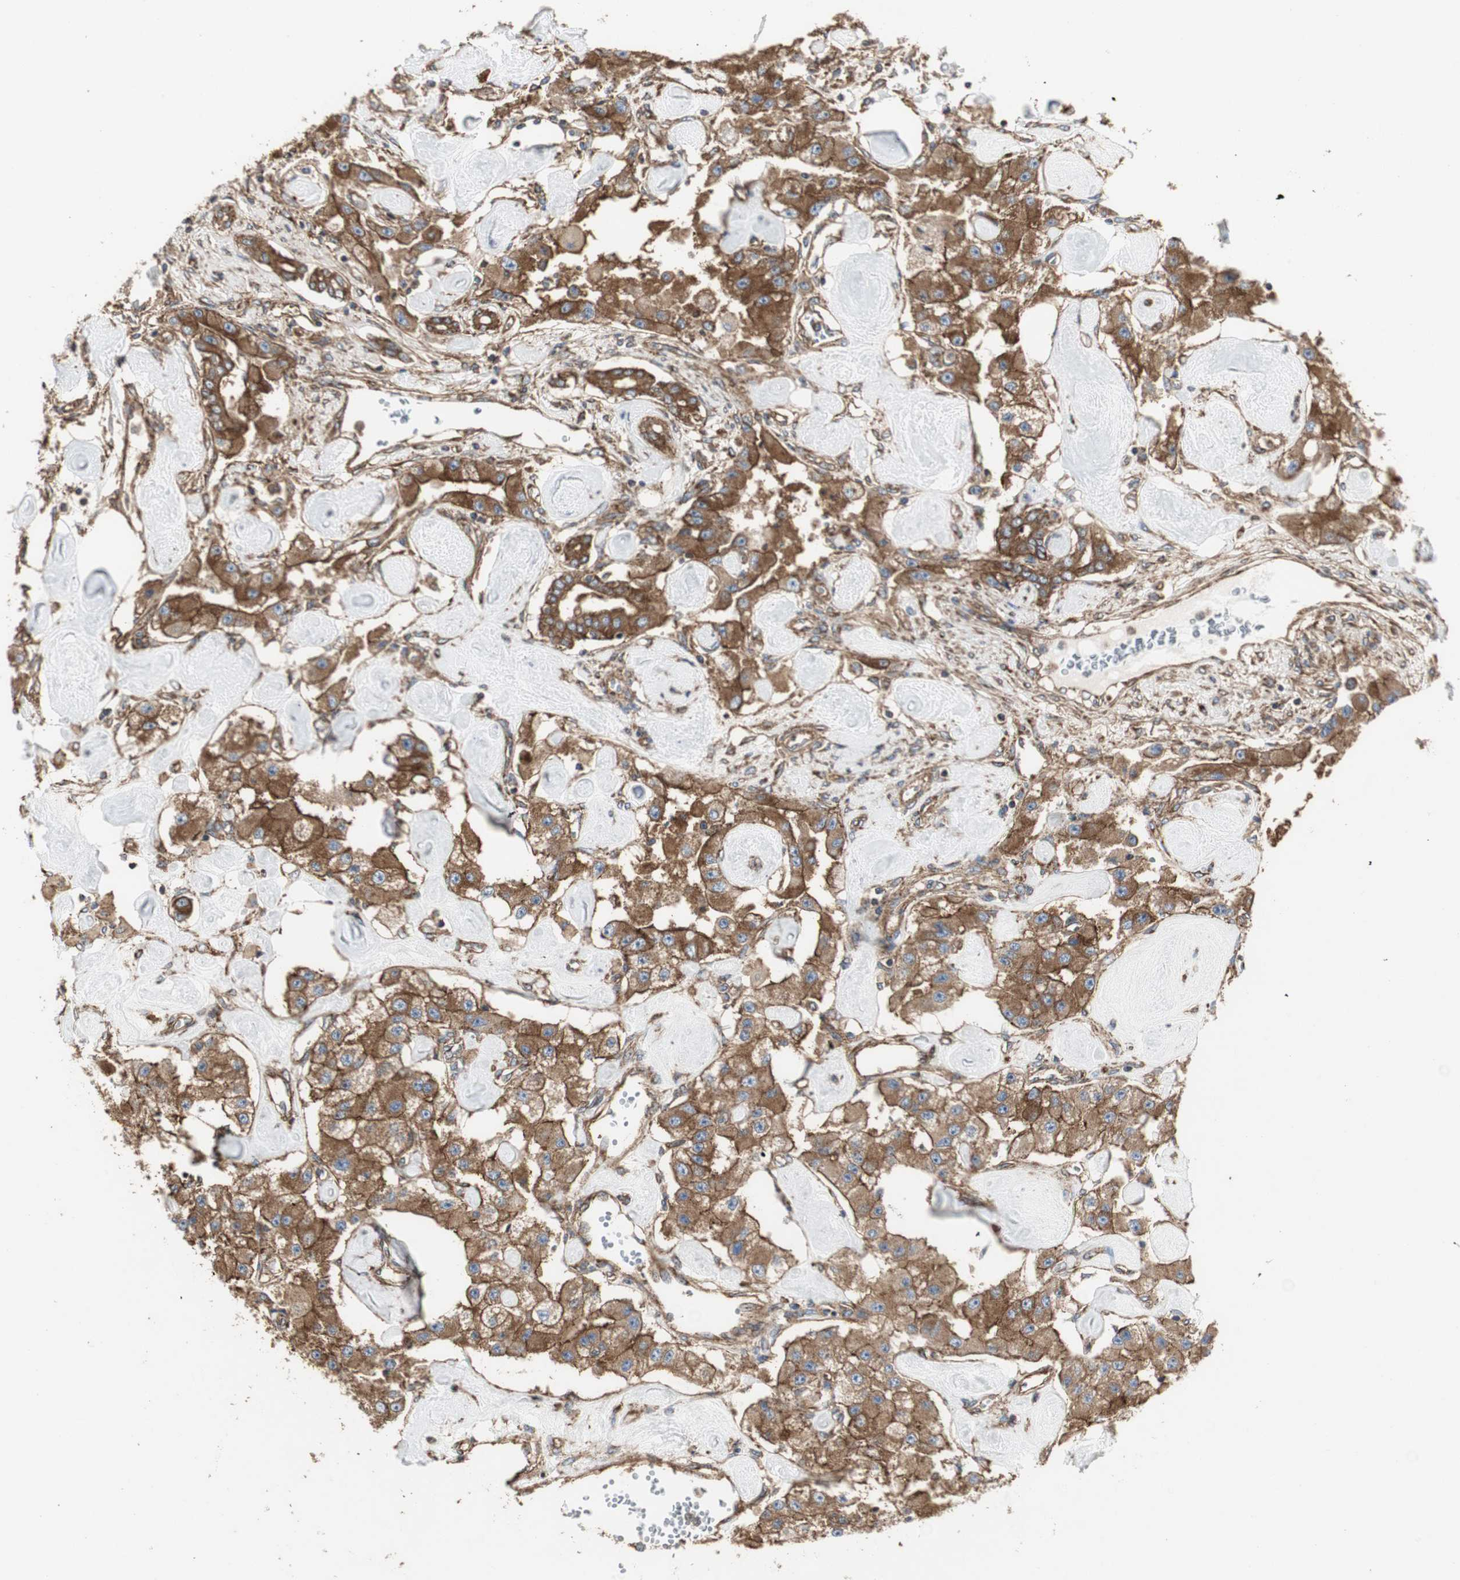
{"staining": {"intensity": "strong", "quantity": ">75%", "location": "cytoplasmic/membranous"}, "tissue": "carcinoid", "cell_type": "Tumor cells", "image_type": "cancer", "snomed": [{"axis": "morphology", "description": "Carcinoid, malignant, NOS"}, {"axis": "topography", "description": "Pancreas"}], "caption": "Immunohistochemical staining of human carcinoid (malignant) shows high levels of strong cytoplasmic/membranous protein expression in approximately >75% of tumor cells.", "gene": "H6PD", "patient": {"sex": "male", "age": 41}}